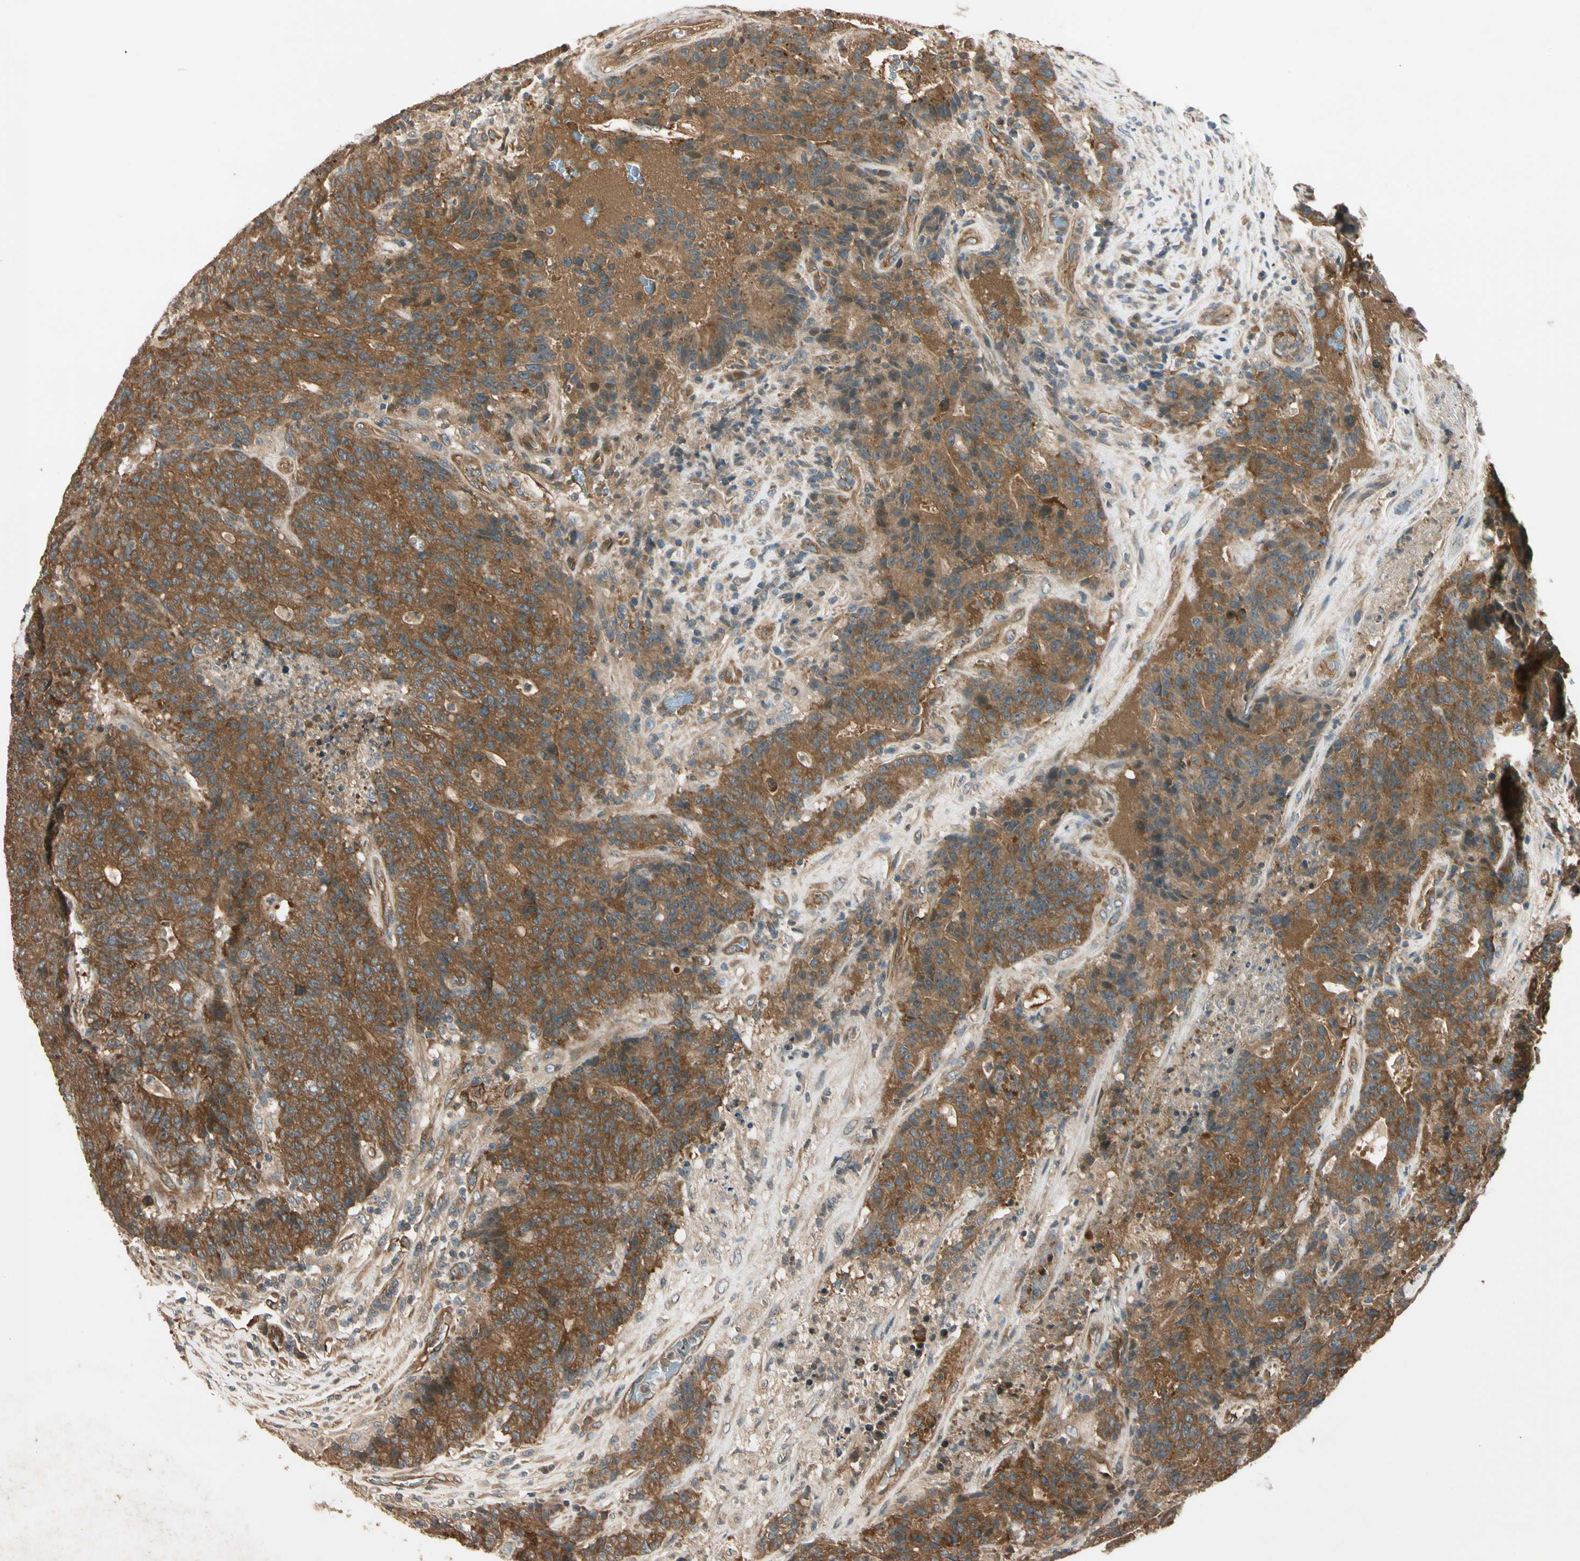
{"staining": {"intensity": "moderate", "quantity": ">75%", "location": "cytoplasmic/membranous"}, "tissue": "colorectal cancer", "cell_type": "Tumor cells", "image_type": "cancer", "snomed": [{"axis": "morphology", "description": "Normal tissue, NOS"}, {"axis": "morphology", "description": "Adenocarcinoma, NOS"}, {"axis": "topography", "description": "Colon"}], "caption": "Immunohistochemical staining of human colorectal adenocarcinoma exhibits medium levels of moderate cytoplasmic/membranous protein positivity in about >75% of tumor cells.", "gene": "ROCK2", "patient": {"sex": "female", "age": 75}}